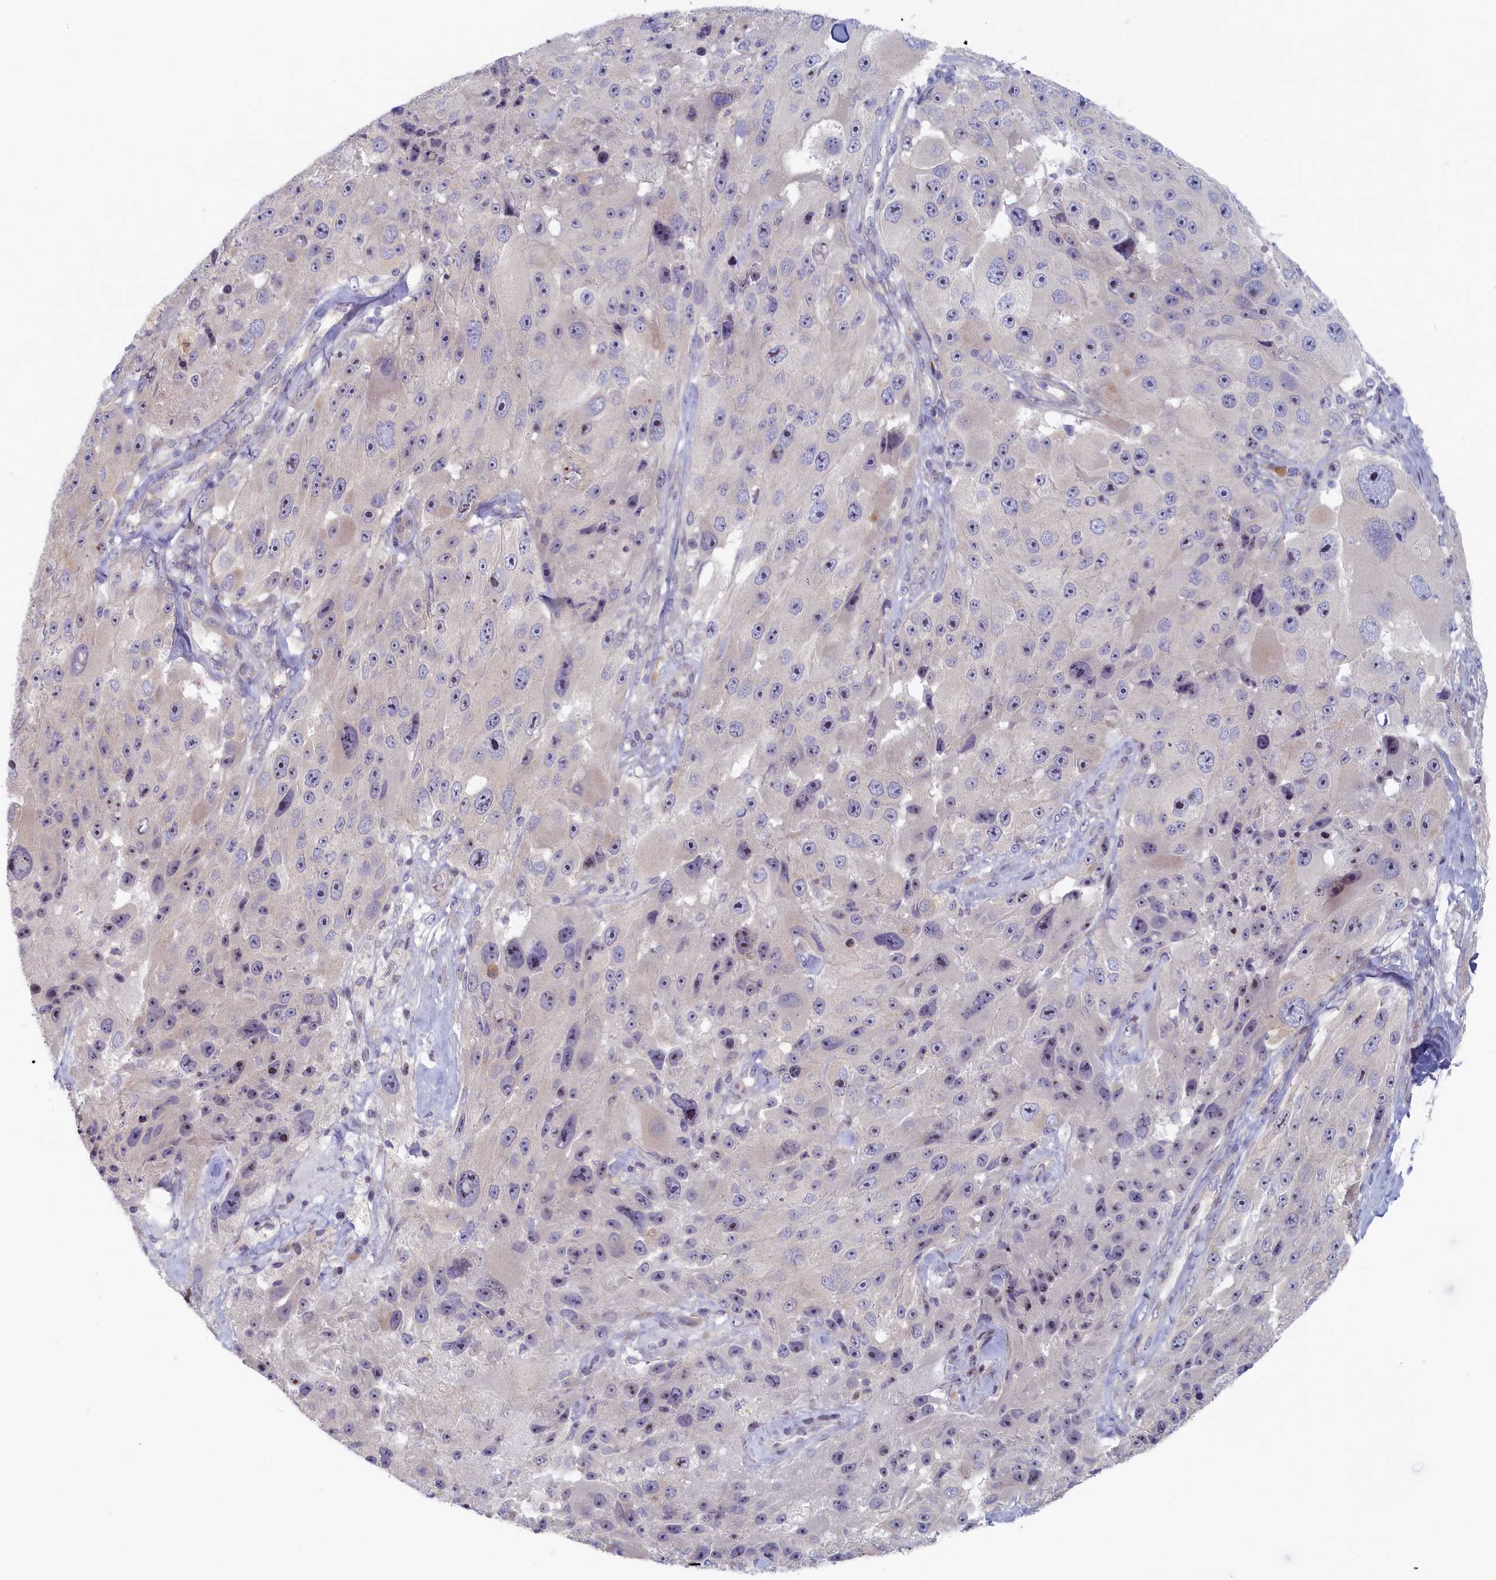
{"staining": {"intensity": "moderate", "quantity": "<25%", "location": "nuclear"}, "tissue": "melanoma", "cell_type": "Tumor cells", "image_type": "cancer", "snomed": [{"axis": "morphology", "description": "Malignant melanoma, Metastatic site"}, {"axis": "topography", "description": "Lymph node"}], "caption": "Malignant melanoma (metastatic site) was stained to show a protein in brown. There is low levels of moderate nuclear staining in approximately <25% of tumor cells.", "gene": "INTS4", "patient": {"sex": "male", "age": 62}}